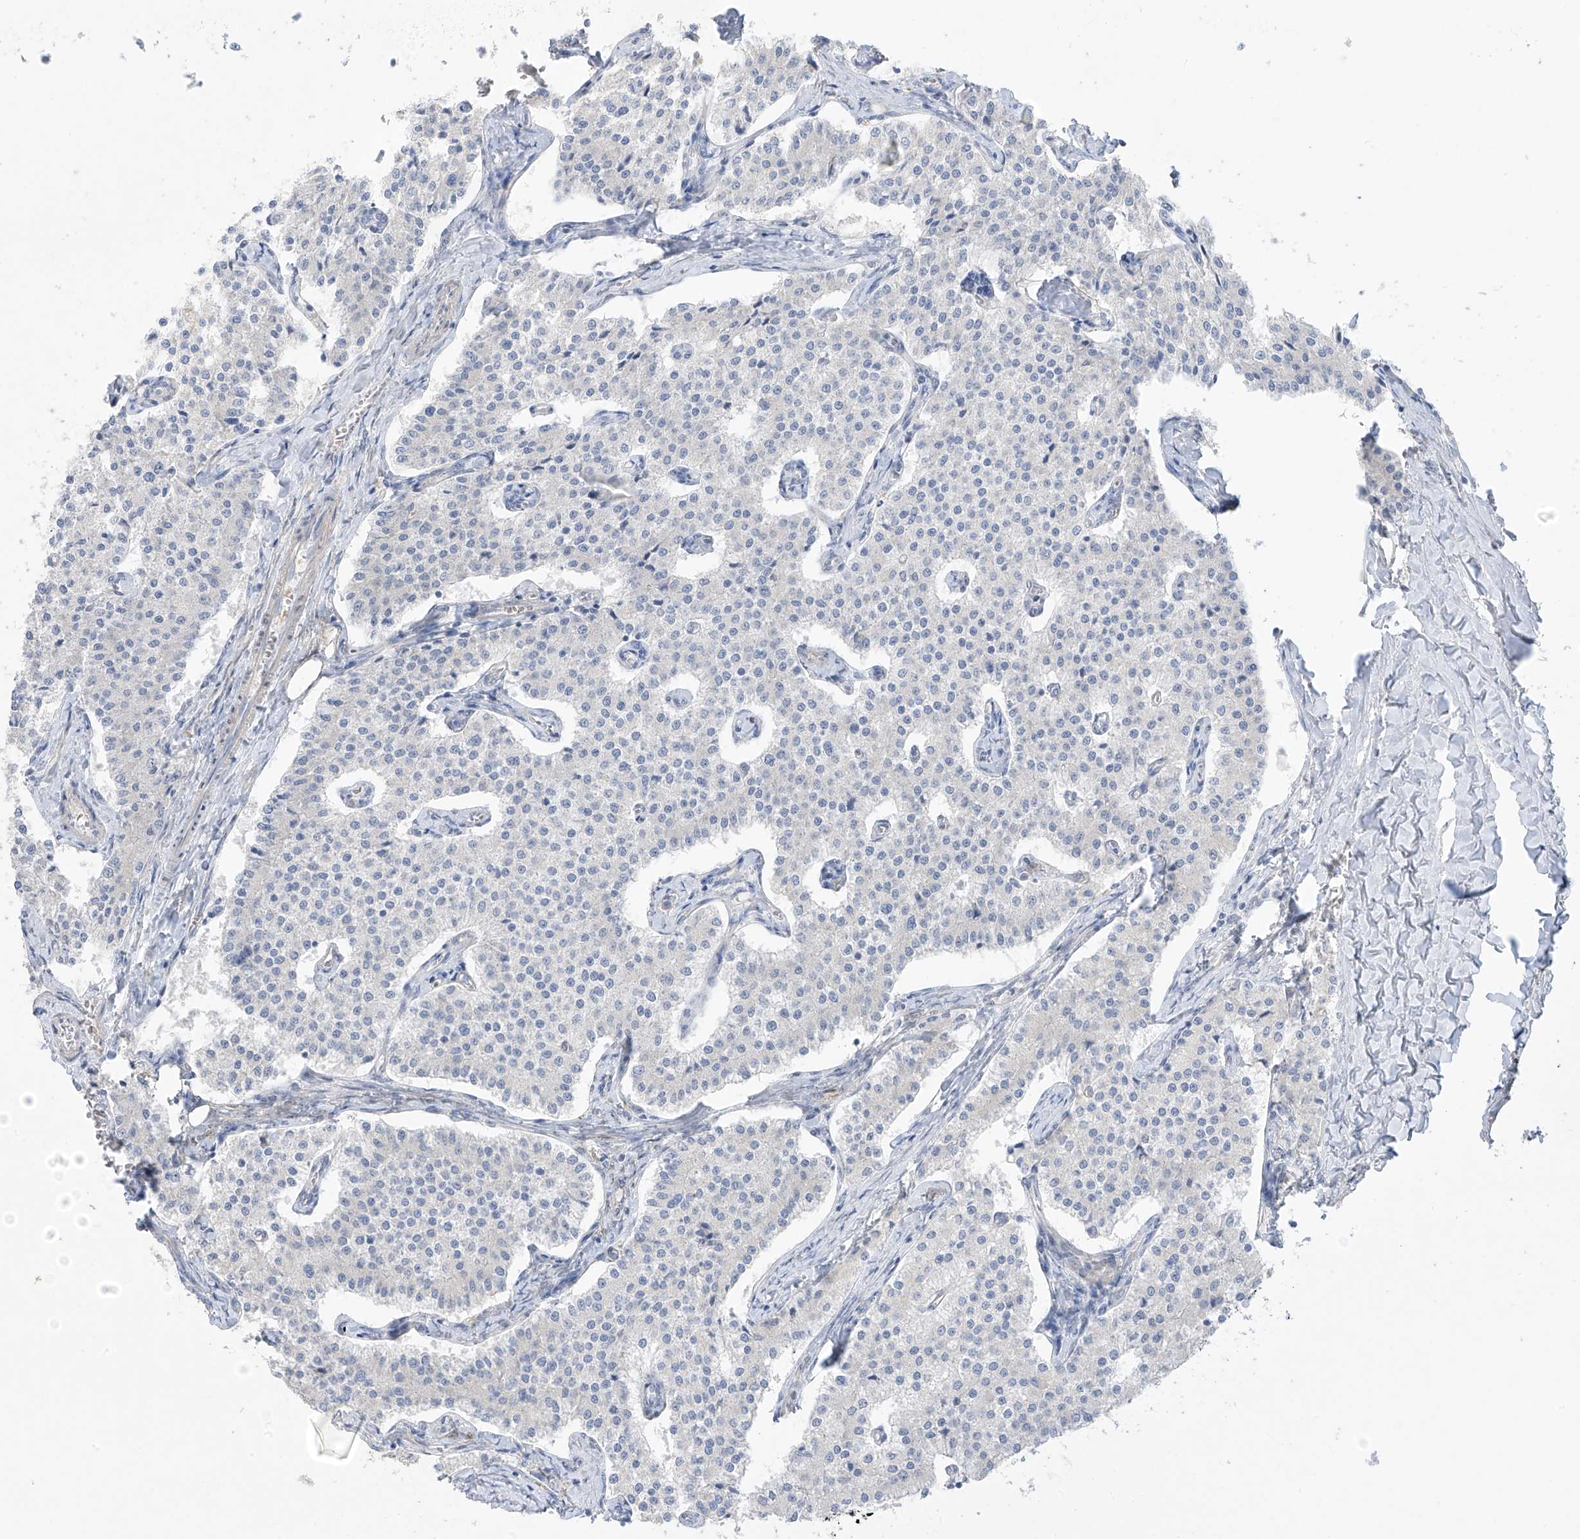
{"staining": {"intensity": "negative", "quantity": "none", "location": "none"}, "tissue": "carcinoid", "cell_type": "Tumor cells", "image_type": "cancer", "snomed": [{"axis": "morphology", "description": "Carcinoid, malignant, NOS"}, {"axis": "topography", "description": "Colon"}], "caption": "Carcinoid was stained to show a protein in brown. There is no significant positivity in tumor cells.", "gene": "EIPR1", "patient": {"sex": "female", "age": 52}}